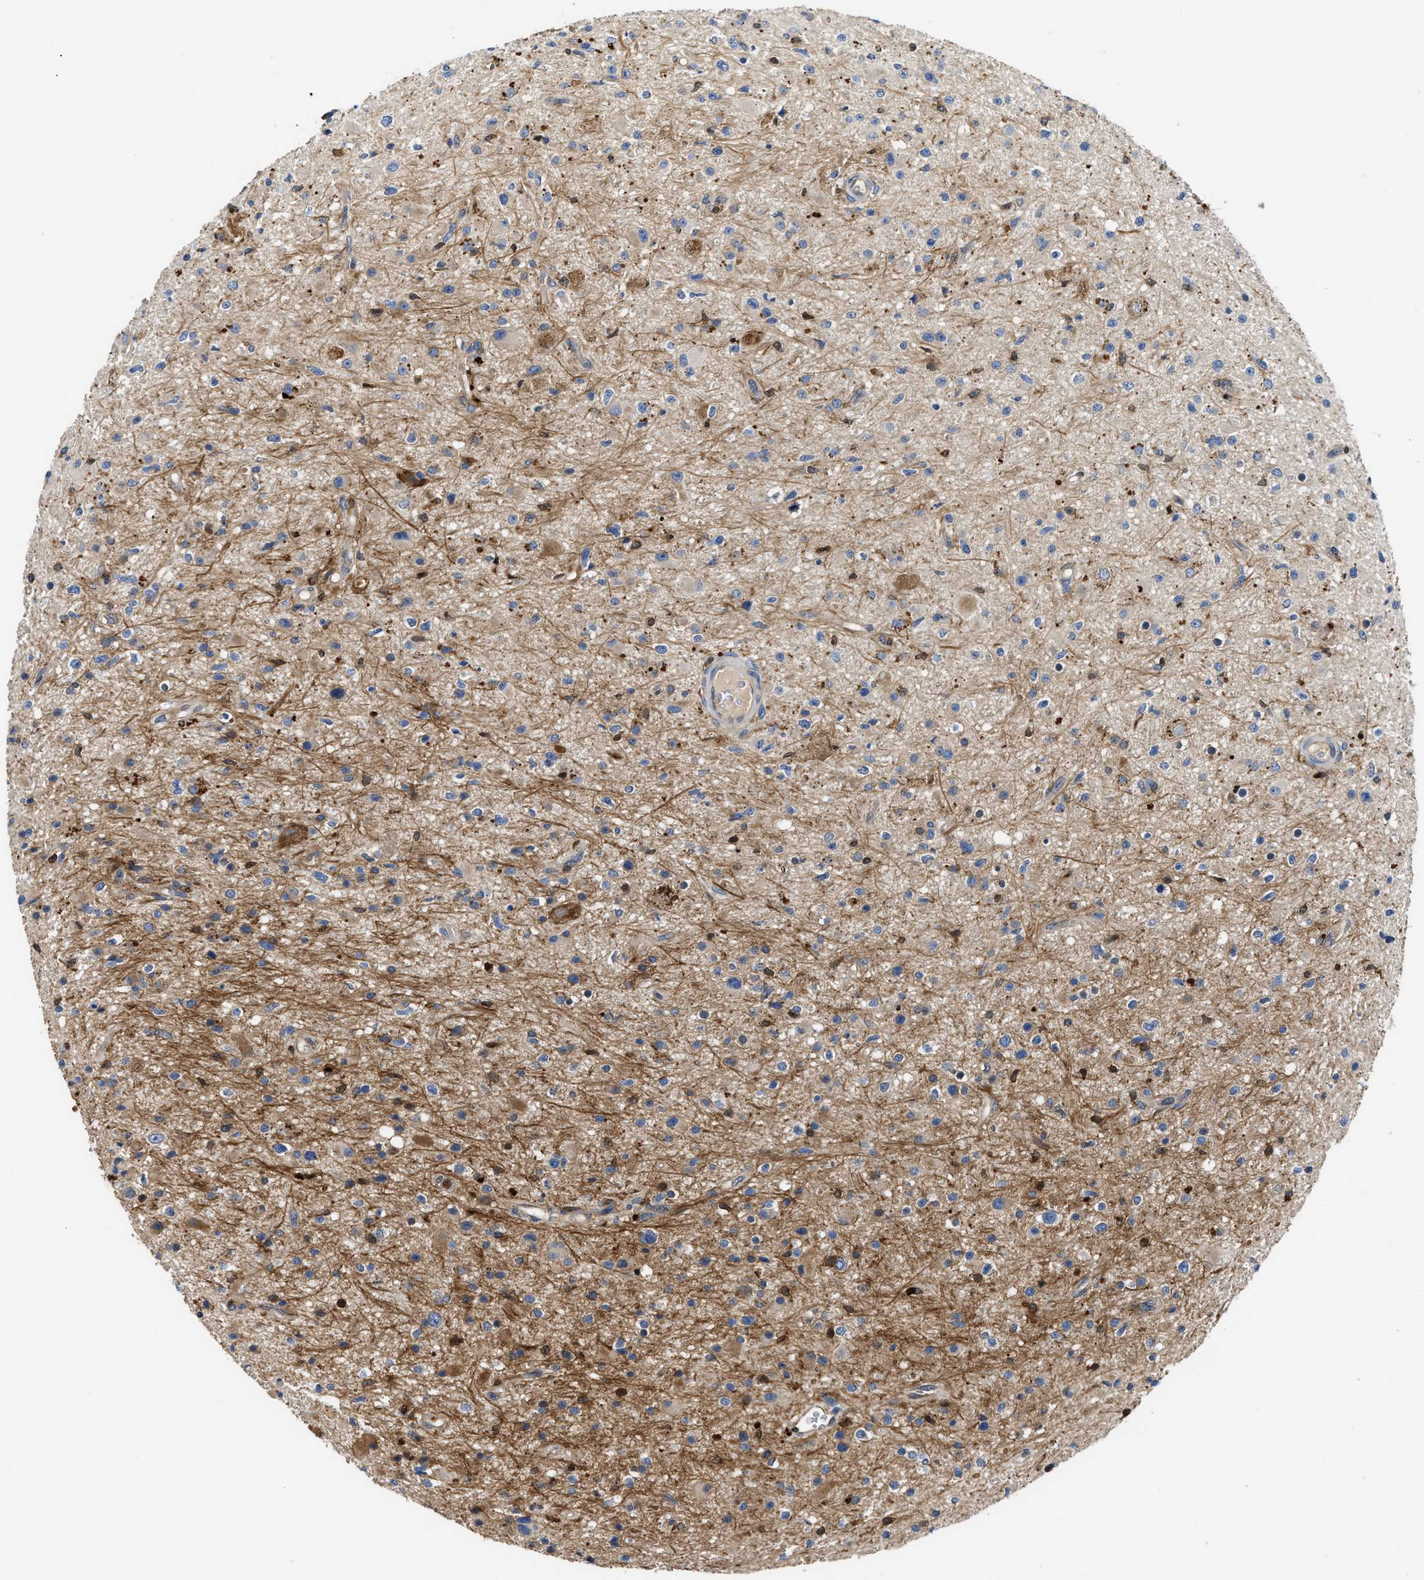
{"staining": {"intensity": "weak", "quantity": "<25%", "location": "cytoplasmic/membranous"}, "tissue": "glioma", "cell_type": "Tumor cells", "image_type": "cancer", "snomed": [{"axis": "morphology", "description": "Glioma, malignant, High grade"}, {"axis": "topography", "description": "Brain"}], "caption": "Tumor cells show no significant protein positivity in glioma.", "gene": "OSTF1", "patient": {"sex": "male", "age": 33}}